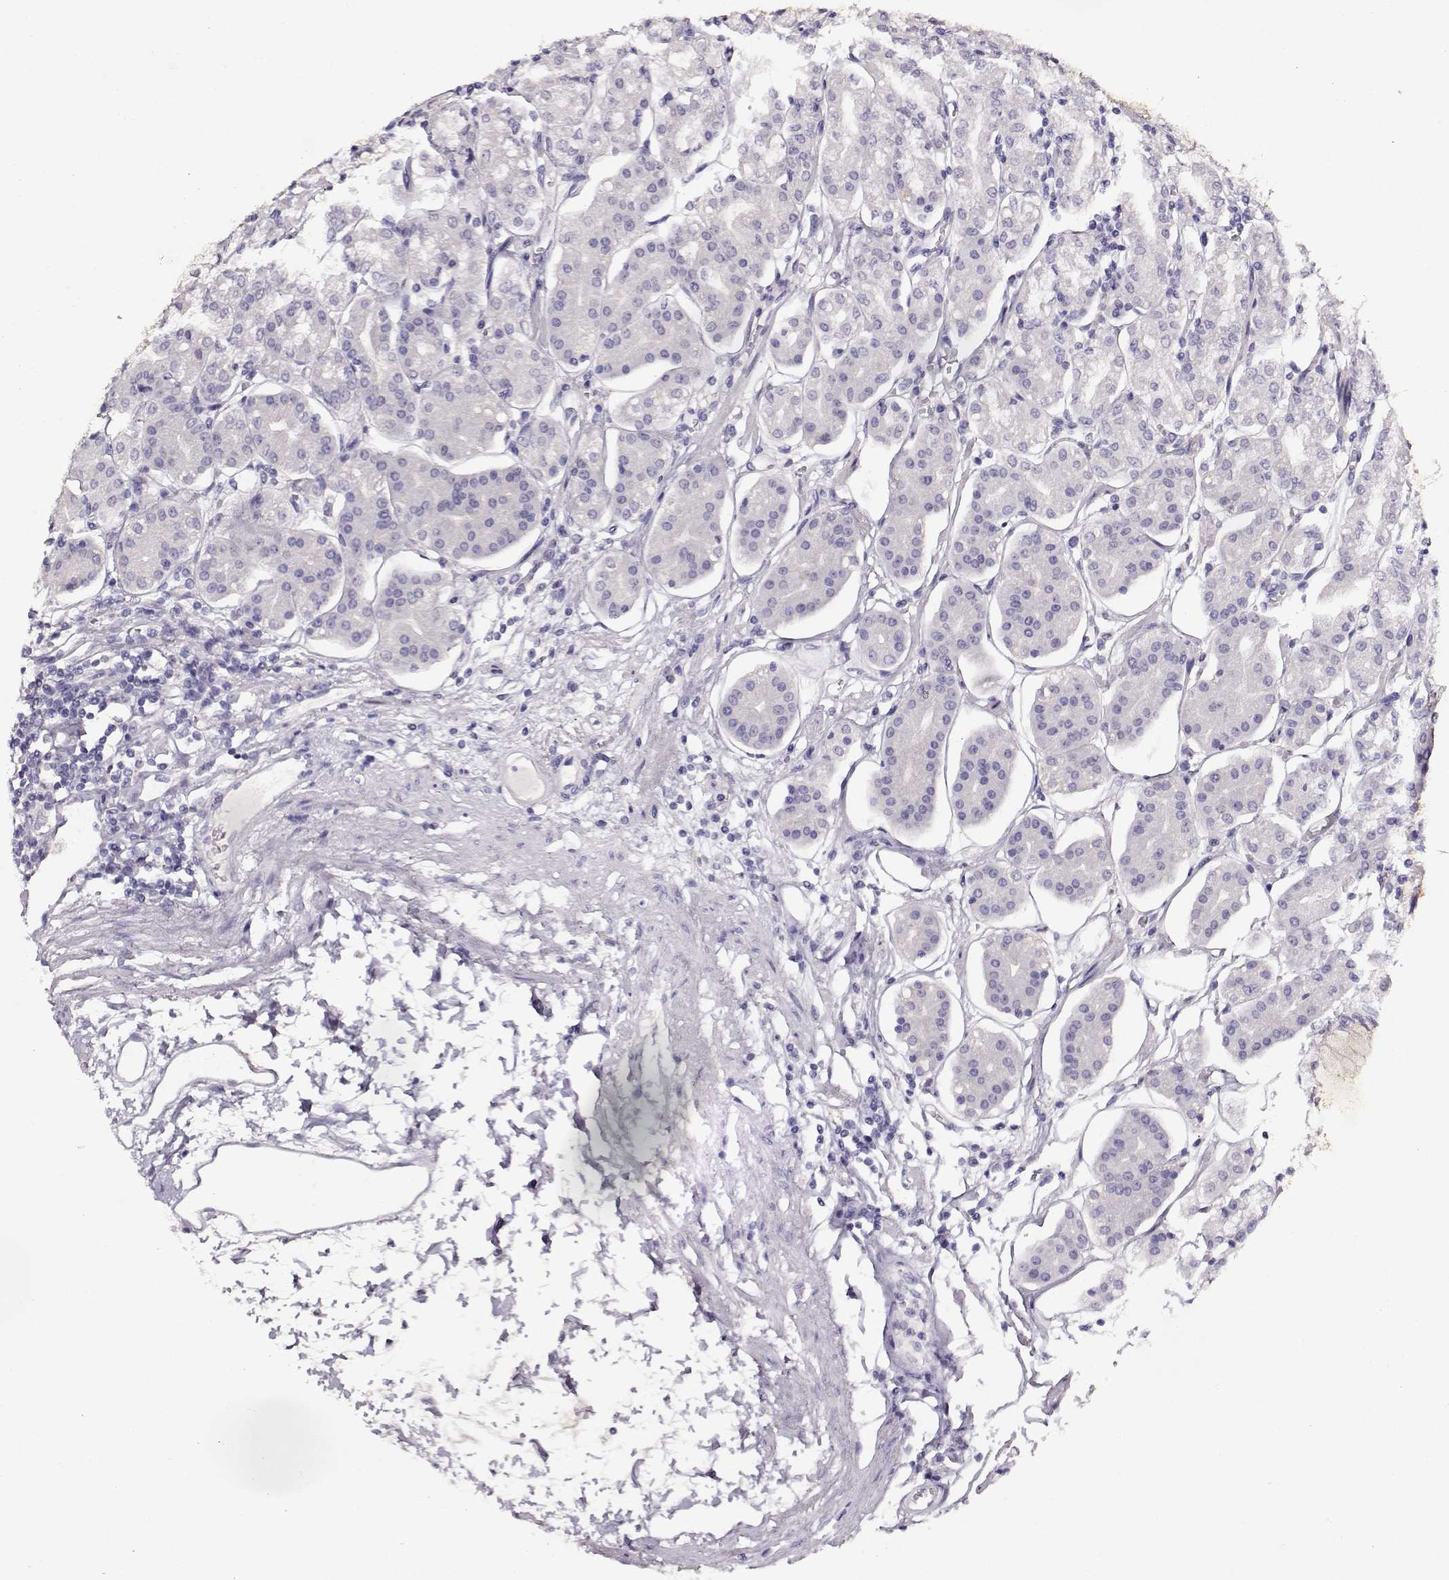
{"staining": {"intensity": "negative", "quantity": "none", "location": "none"}, "tissue": "stomach", "cell_type": "Glandular cells", "image_type": "normal", "snomed": [{"axis": "morphology", "description": "Normal tissue, NOS"}, {"axis": "topography", "description": "Skeletal muscle"}, {"axis": "topography", "description": "Stomach"}], "caption": "Stomach was stained to show a protein in brown. There is no significant staining in glandular cells.", "gene": "RBM44", "patient": {"sex": "female", "age": 57}}